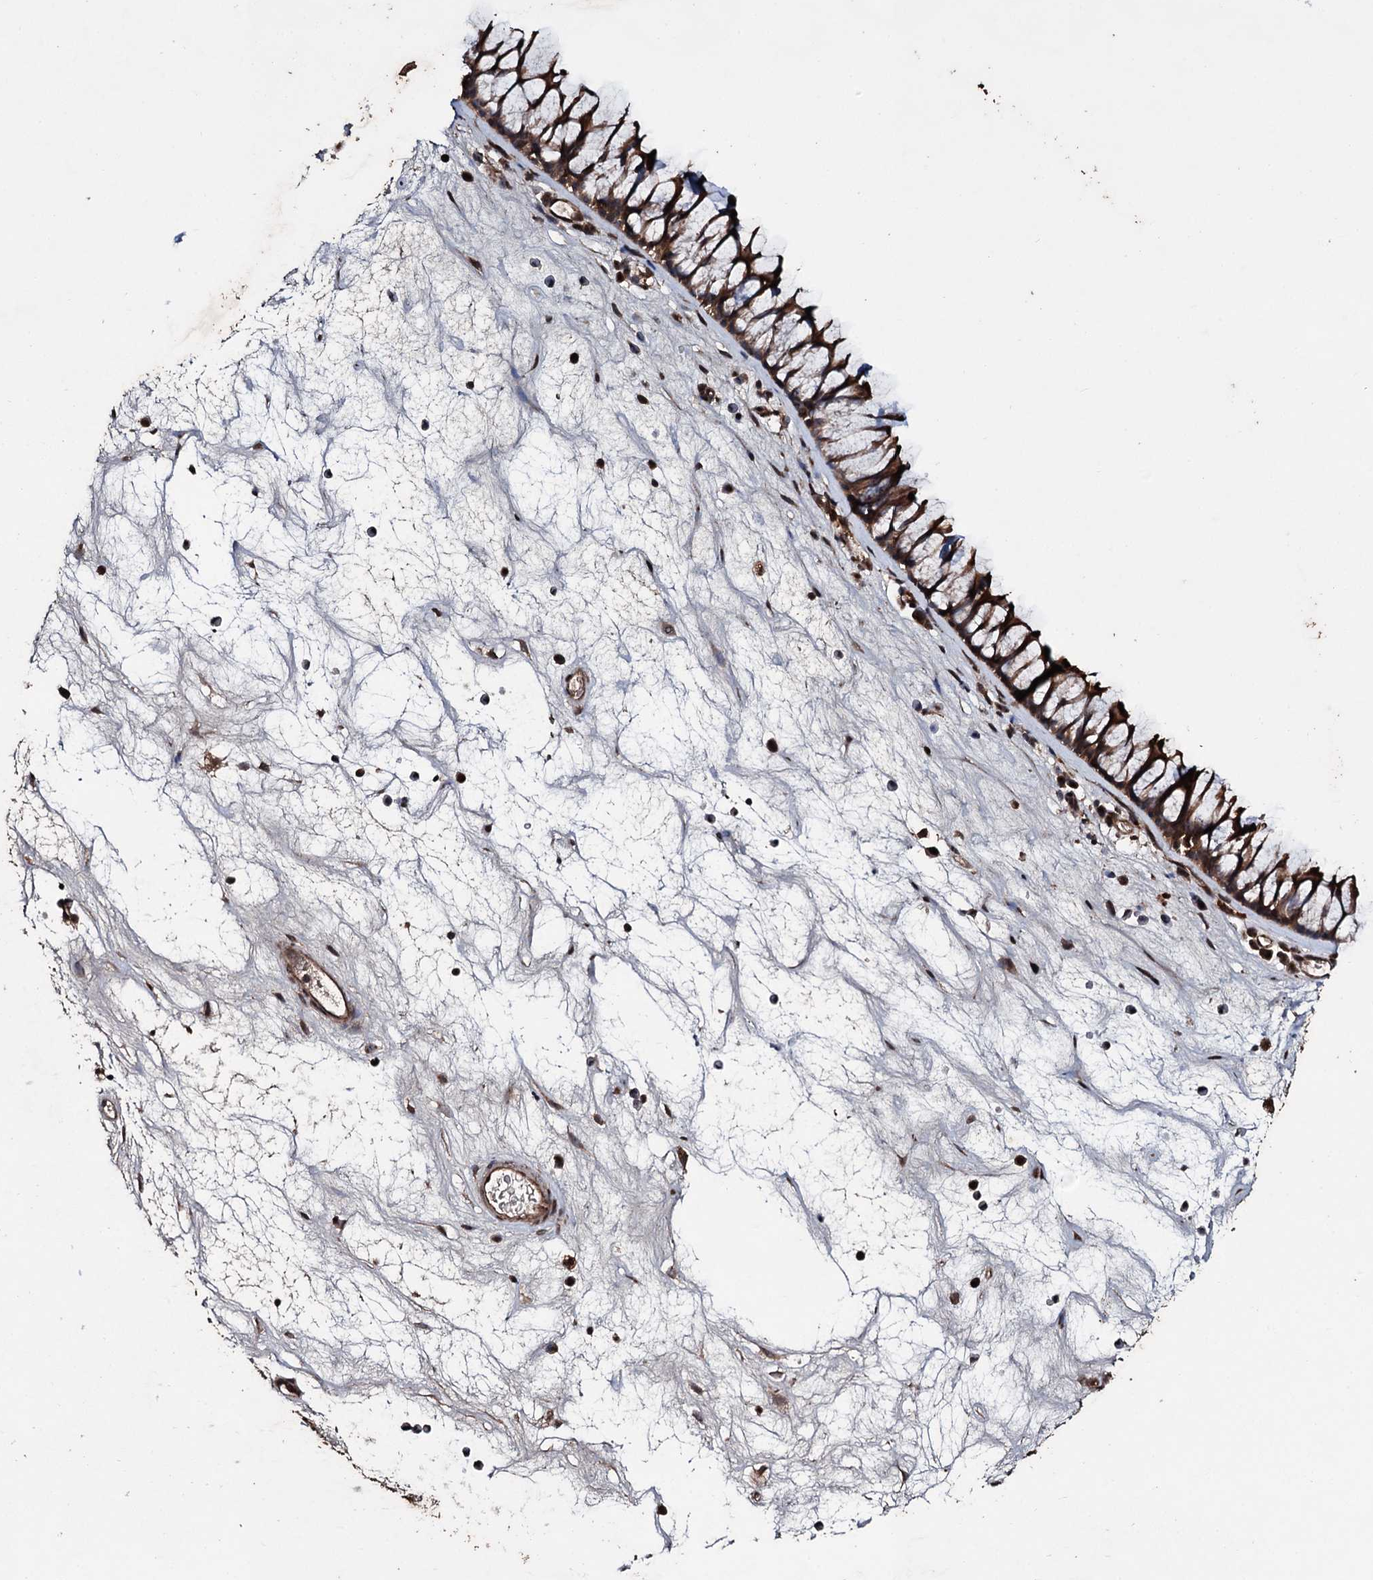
{"staining": {"intensity": "moderate", "quantity": ">75%", "location": "cytoplasmic/membranous"}, "tissue": "nasopharynx", "cell_type": "Respiratory epithelial cells", "image_type": "normal", "snomed": [{"axis": "morphology", "description": "Normal tissue, NOS"}, {"axis": "morphology", "description": "Inflammation, NOS"}, {"axis": "morphology", "description": "Malignant melanoma, Metastatic site"}, {"axis": "topography", "description": "Nasopharynx"}], "caption": "Immunohistochemistry image of unremarkable nasopharynx: human nasopharynx stained using IHC exhibits medium levels of moderate protein expression localized specifically in the cytoplasmic/membranous of respiratory epithelial cells, appearing as a cytoplasmic/membranous brown color.", "gene": "MRPS31", "patient": {"sex": "male", "age": 70}}